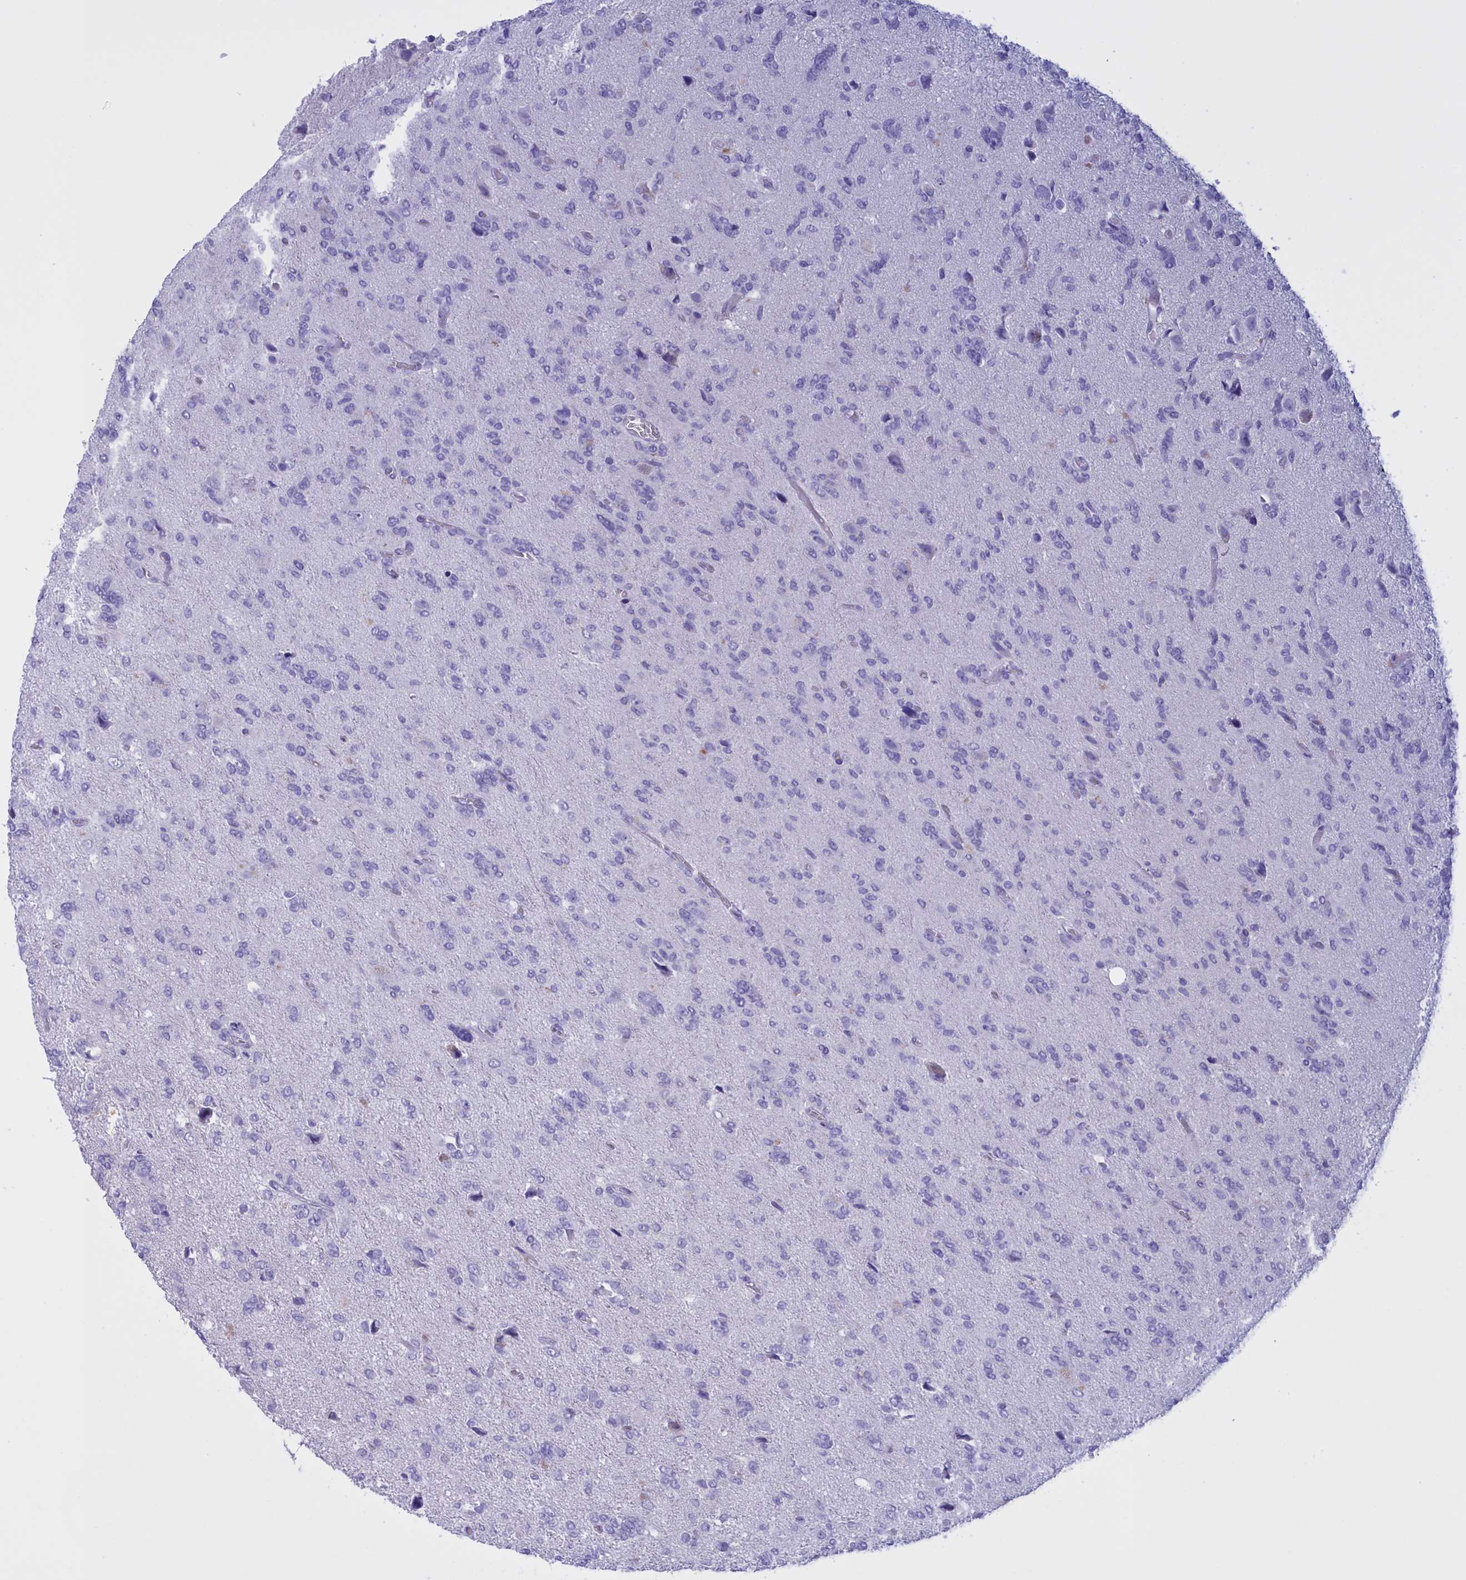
{"staining": {"intensity": "negative", "quantity": "none", "location": "none"}, "tissue": "glioma", "cell_type": "Tumor cells", "image_type": "cancer", "snomed": [{"axis": "morphology", "description": "Glioma, malignant, High grade"}, {"axis": "topography", "description": "Brain"}], "caption": "The micrograph displays no significant expression in tumor cells of glioma.", "gene": "PROK2", "patient": {"sex": "female", "age": 59}}